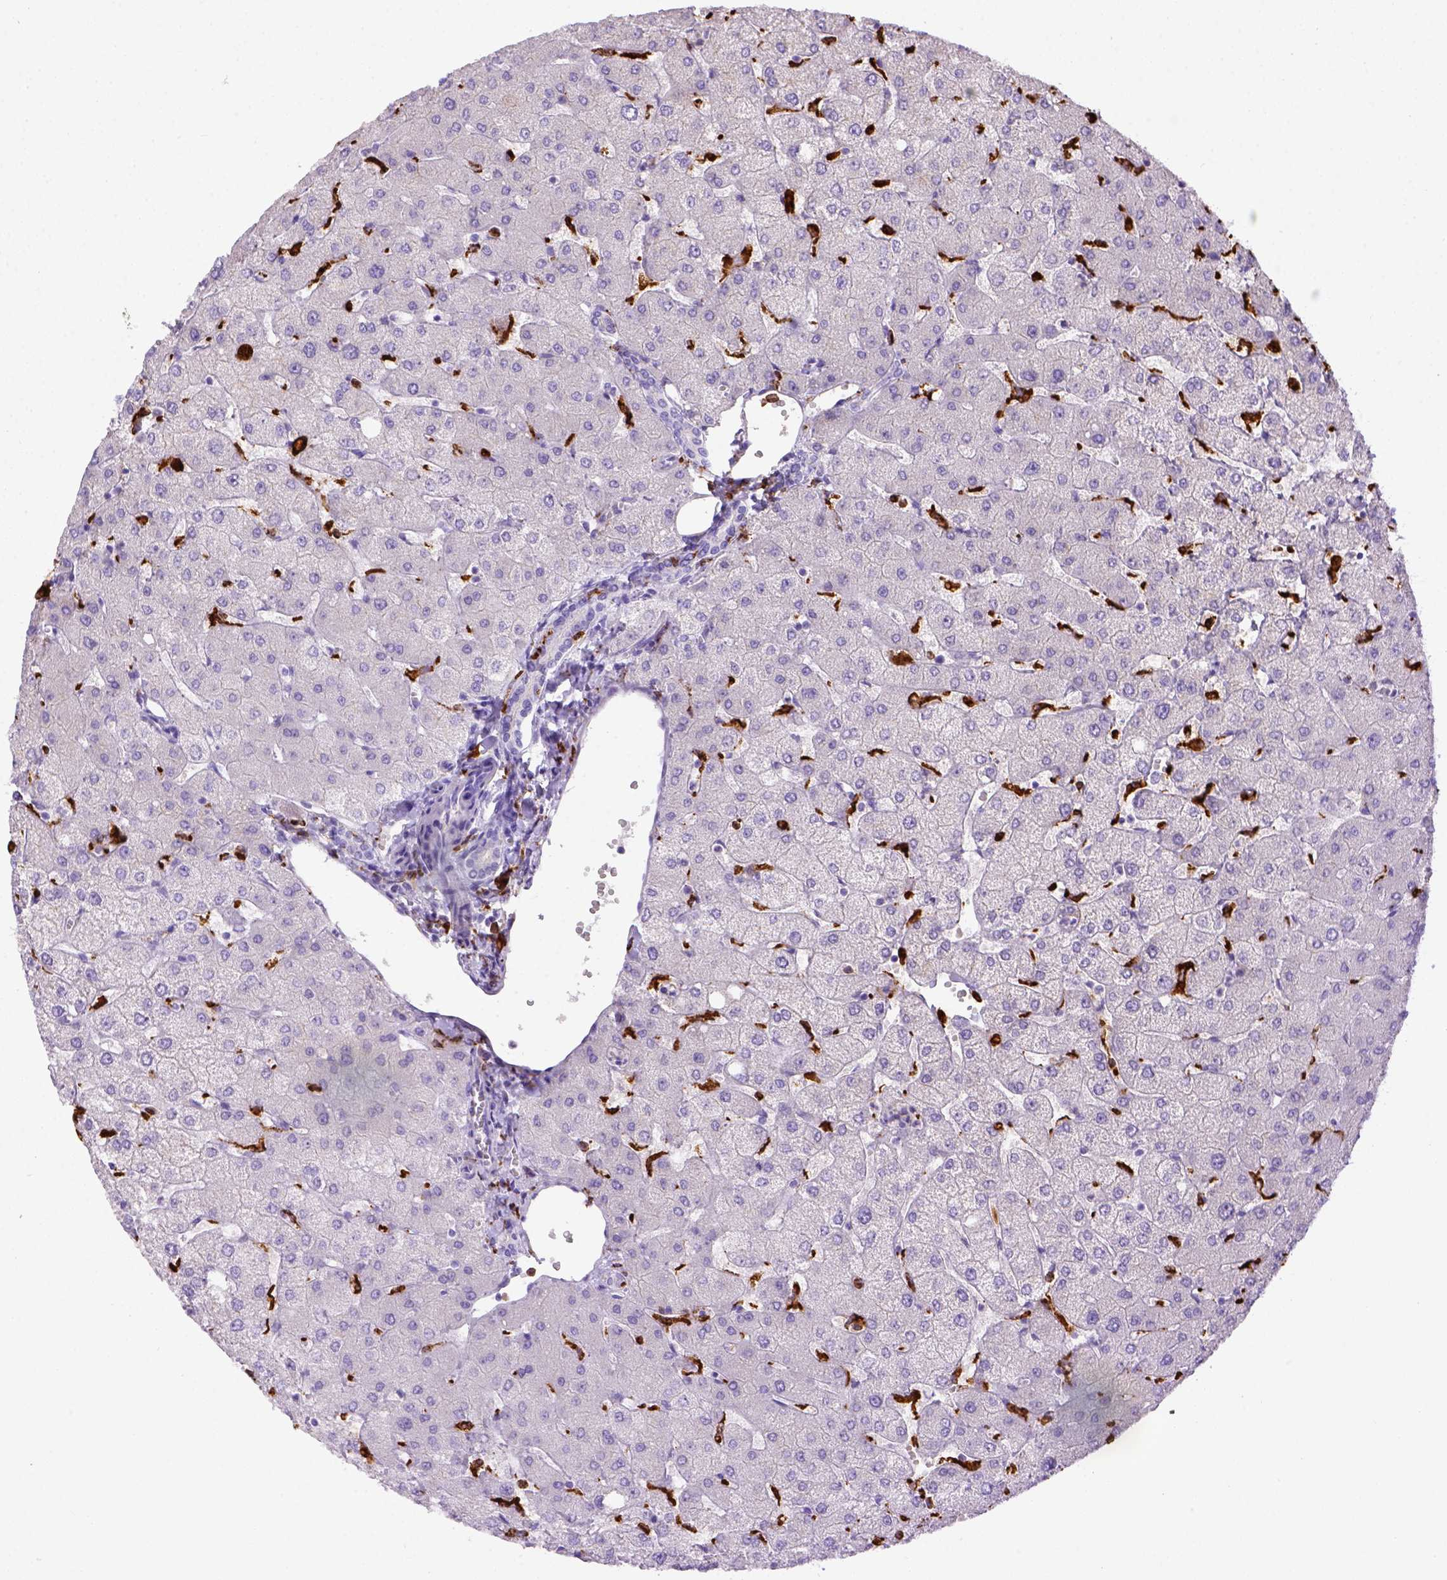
{"staining": {"intensity": "negative", "quantity": "none", "location": "none"}, "tissue": "liver", "cell_type": "Cholangiocytes", "image_type": "normal", "snomed": [{"axis": "morphology", "description": "Normal tissue, NOS"}, {"axis": "topography", "description": "Liver"}], "caption": "This is an IHC image of benign liver. There is no staining in cholangiocytes.", "gene": "CD68", "patient": {"sex": "female", "age": 54}}